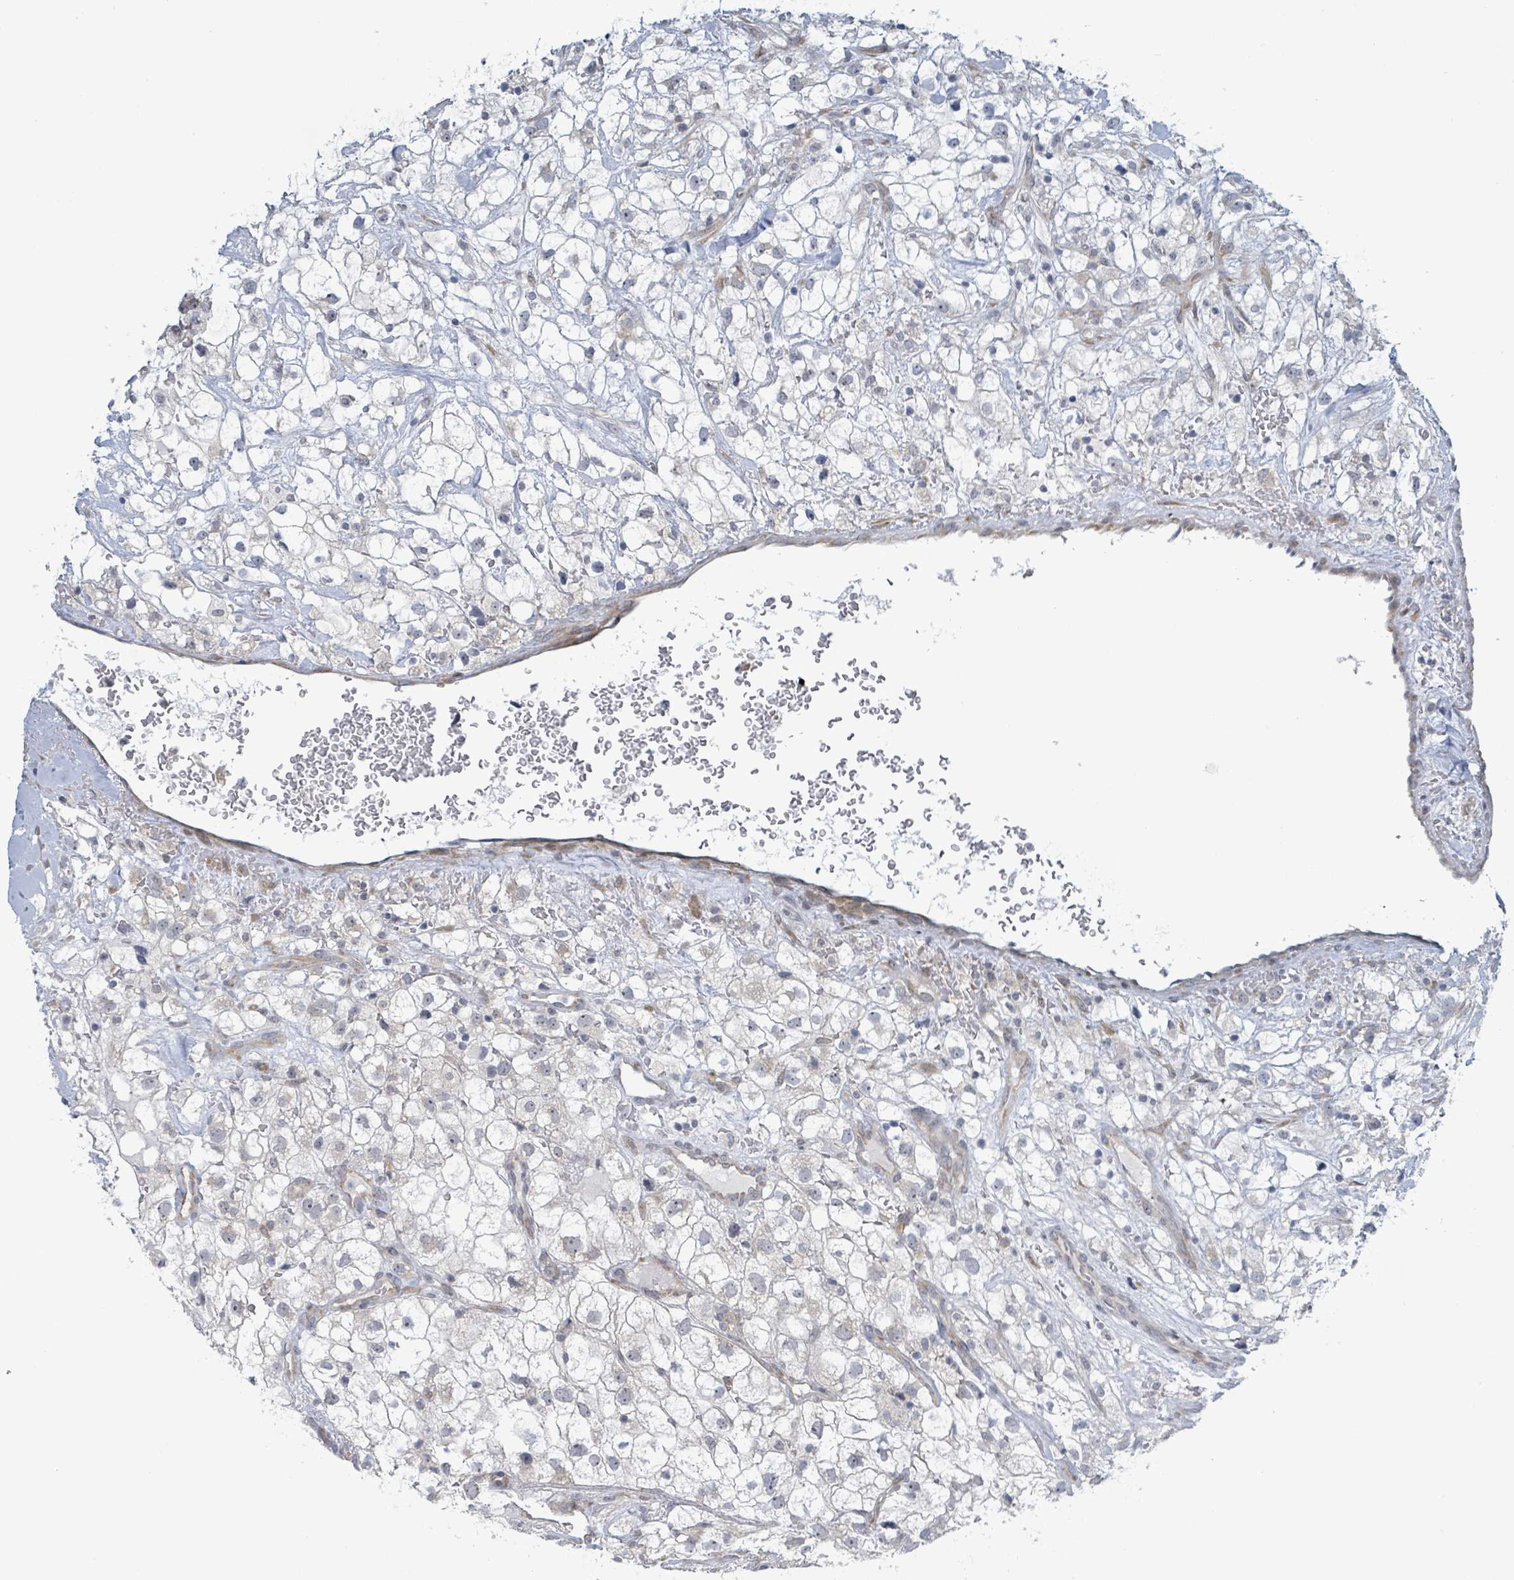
{"staining": {"intensity": "negative", "quantity": "none", "location": "none"}, "tissue": "renal cancer", "cell_type": "Tumor cells", "image_type": "cancer", "snomed": [{"axis": "morphology", "description": "Adenocarcinoma, NOS"}, {"axis": "topography", "description": "Kidney"}], "caption": "Protein analysis of renal adenocarcinoma exhibits no significant staining in tumor cells. The staining was performed using DAB to visualize the protein expression in brown, while the nuclei were stained in blue with hematoxylin (Magnification: 20x).", "gene": "RPL32", "patient": {"sex": "male", "age": 59}}